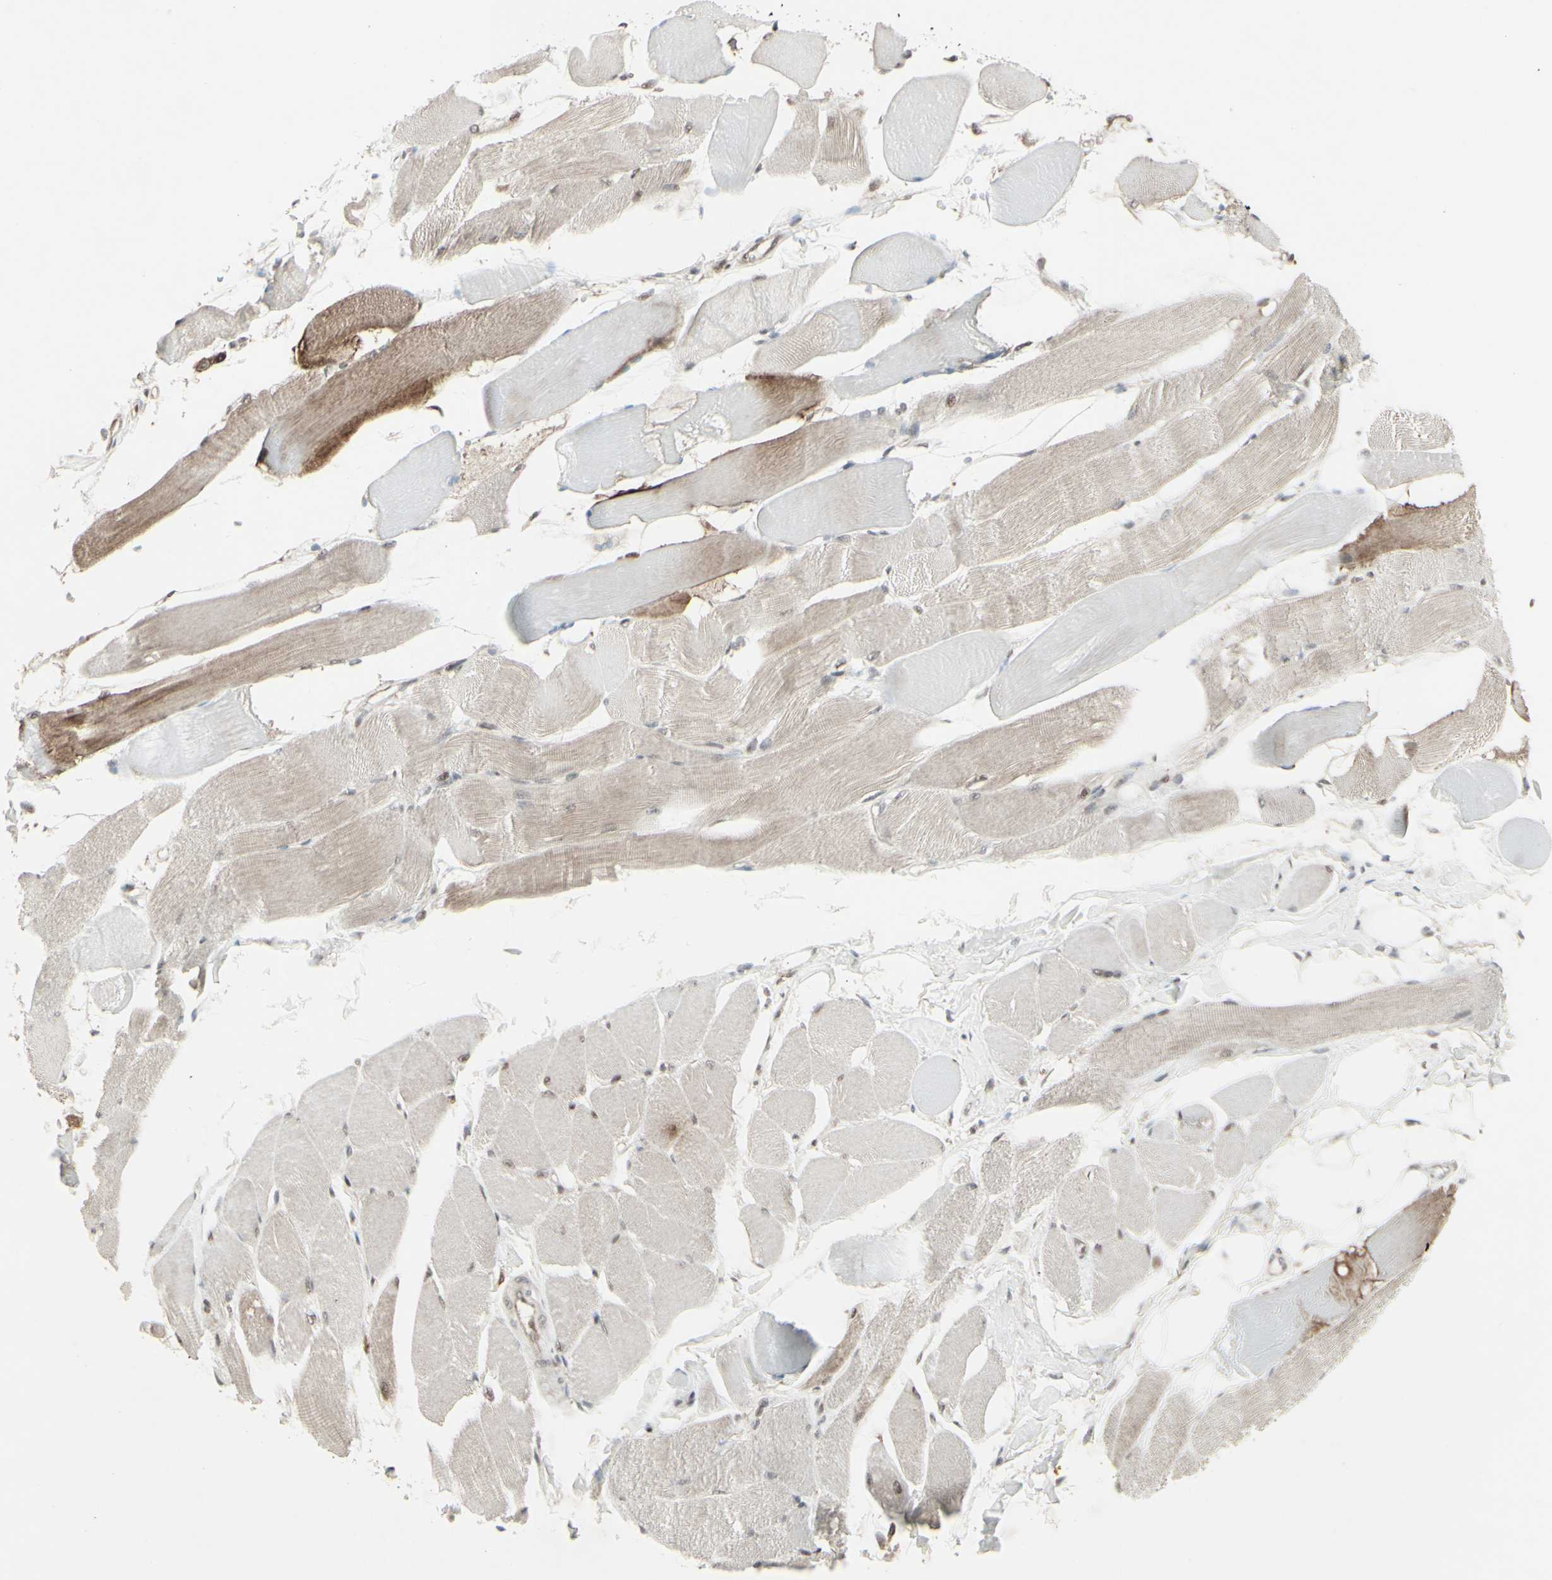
{"staining": {"intensity": "moderate", "quantity": ">75%", "location": "cytoplasmic/membranous"}, "tissue": "skeletal muscle", "cell_type": "Myocytes", "image_type": "normal", "snomed": [{"axis": "morphology", "description": "Normal tissue, NOS"}, {"axis": "topography", "description": "Skeletal muscle"}, {"axis": "topography", "description": "Peripheral nerve tissue"}], "caption": "The micrograph demonstrates immunohistochemical staining of benign skeletal muscle. There is moderate cytoplasmic/membranous expression is present in about >75% of myocytes.", "gene": "CD33", "patient": {"sex": "female", "age": 84}}